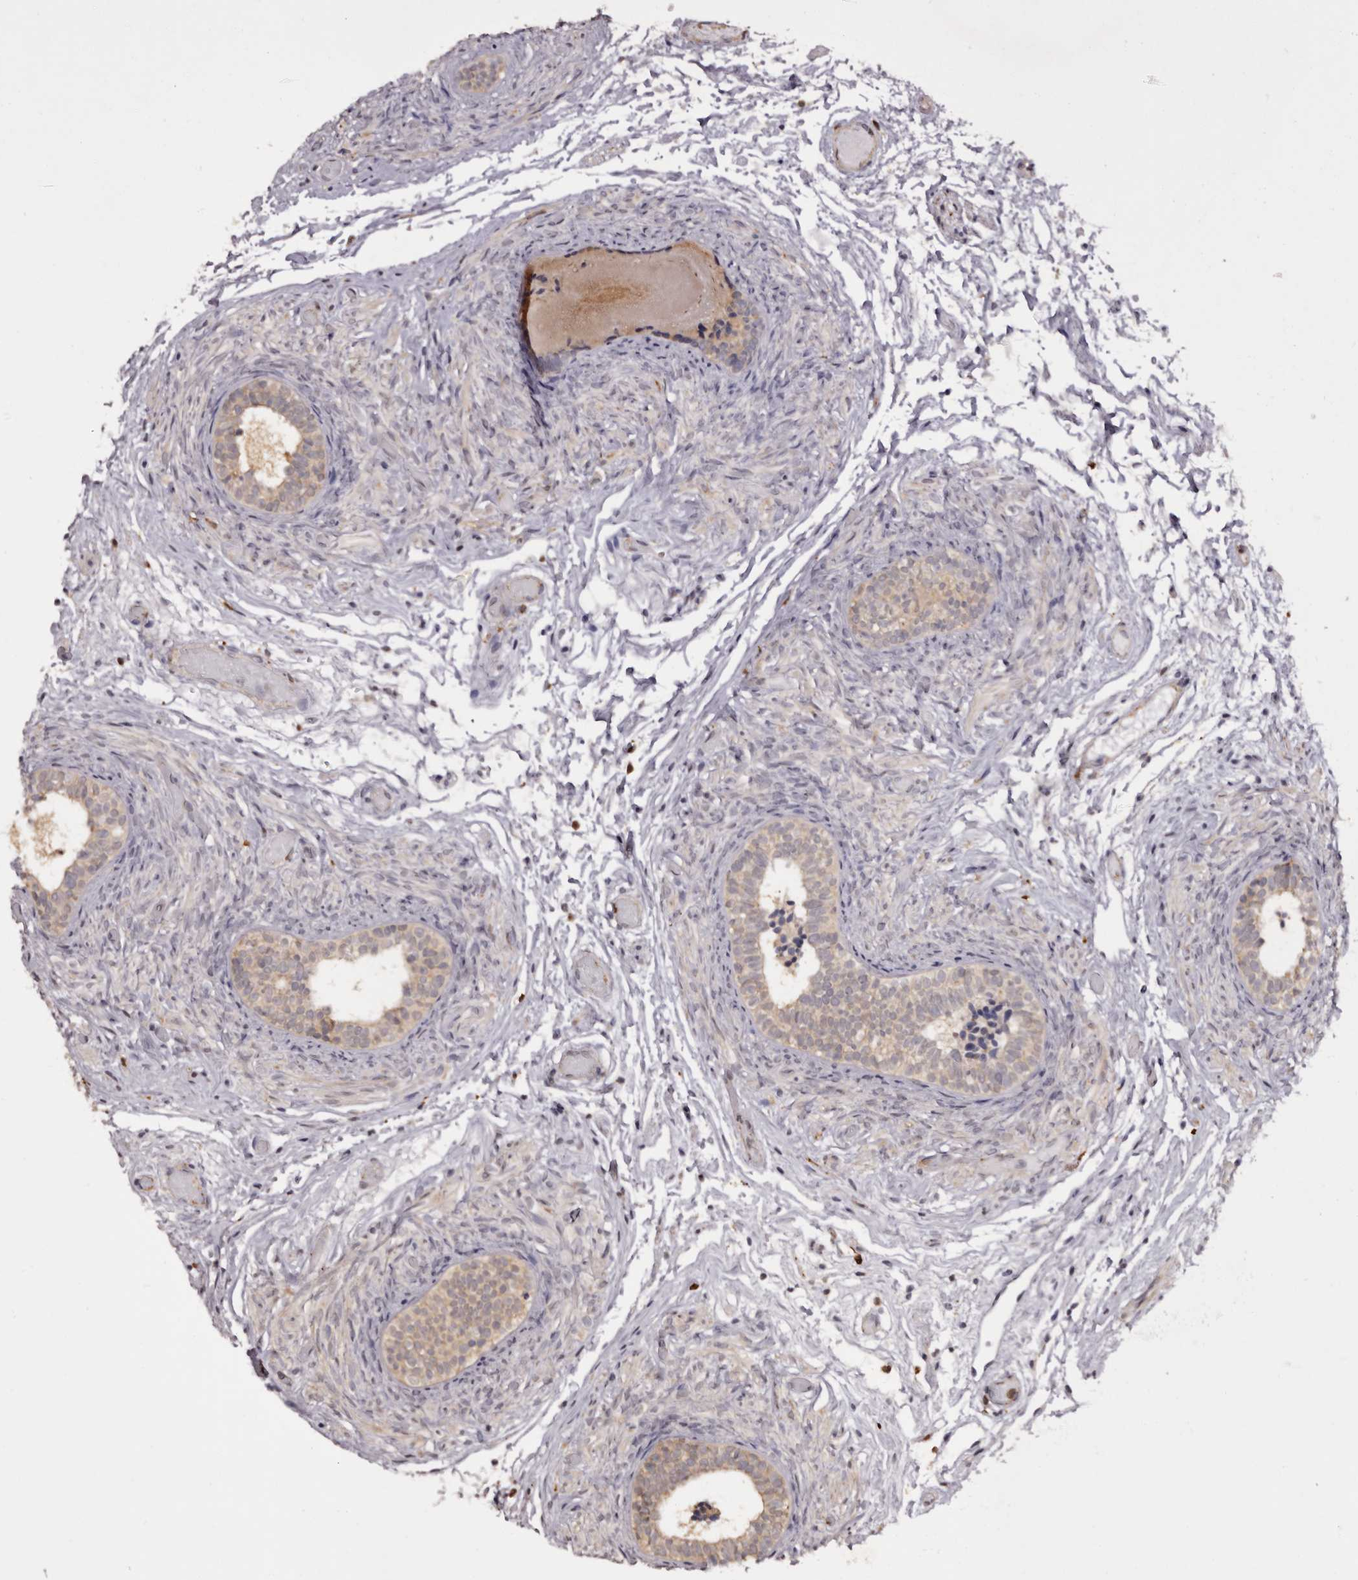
{"staining": {"intensity": "strong", "quantity": "25%-75%", "location": "cytoplasmic/membranous"}, "tissue": "epididymis", "cell_type": "Glandular cells", "image_type": "normal", "snomed": [{"axis": "morphology", "description": "Normal tissue, NOS"}, {"axis": "topography", "description": "Epididymis"}], "caption": "This micrograph exhibits immunohistochemistry staining of normal epididymis, with high strong cytoplasmic/membranous staining in approximately 25%-75% of glandular cells.", "gene": "TNNI1", "patient": {"sex": "male", "age": 5}}